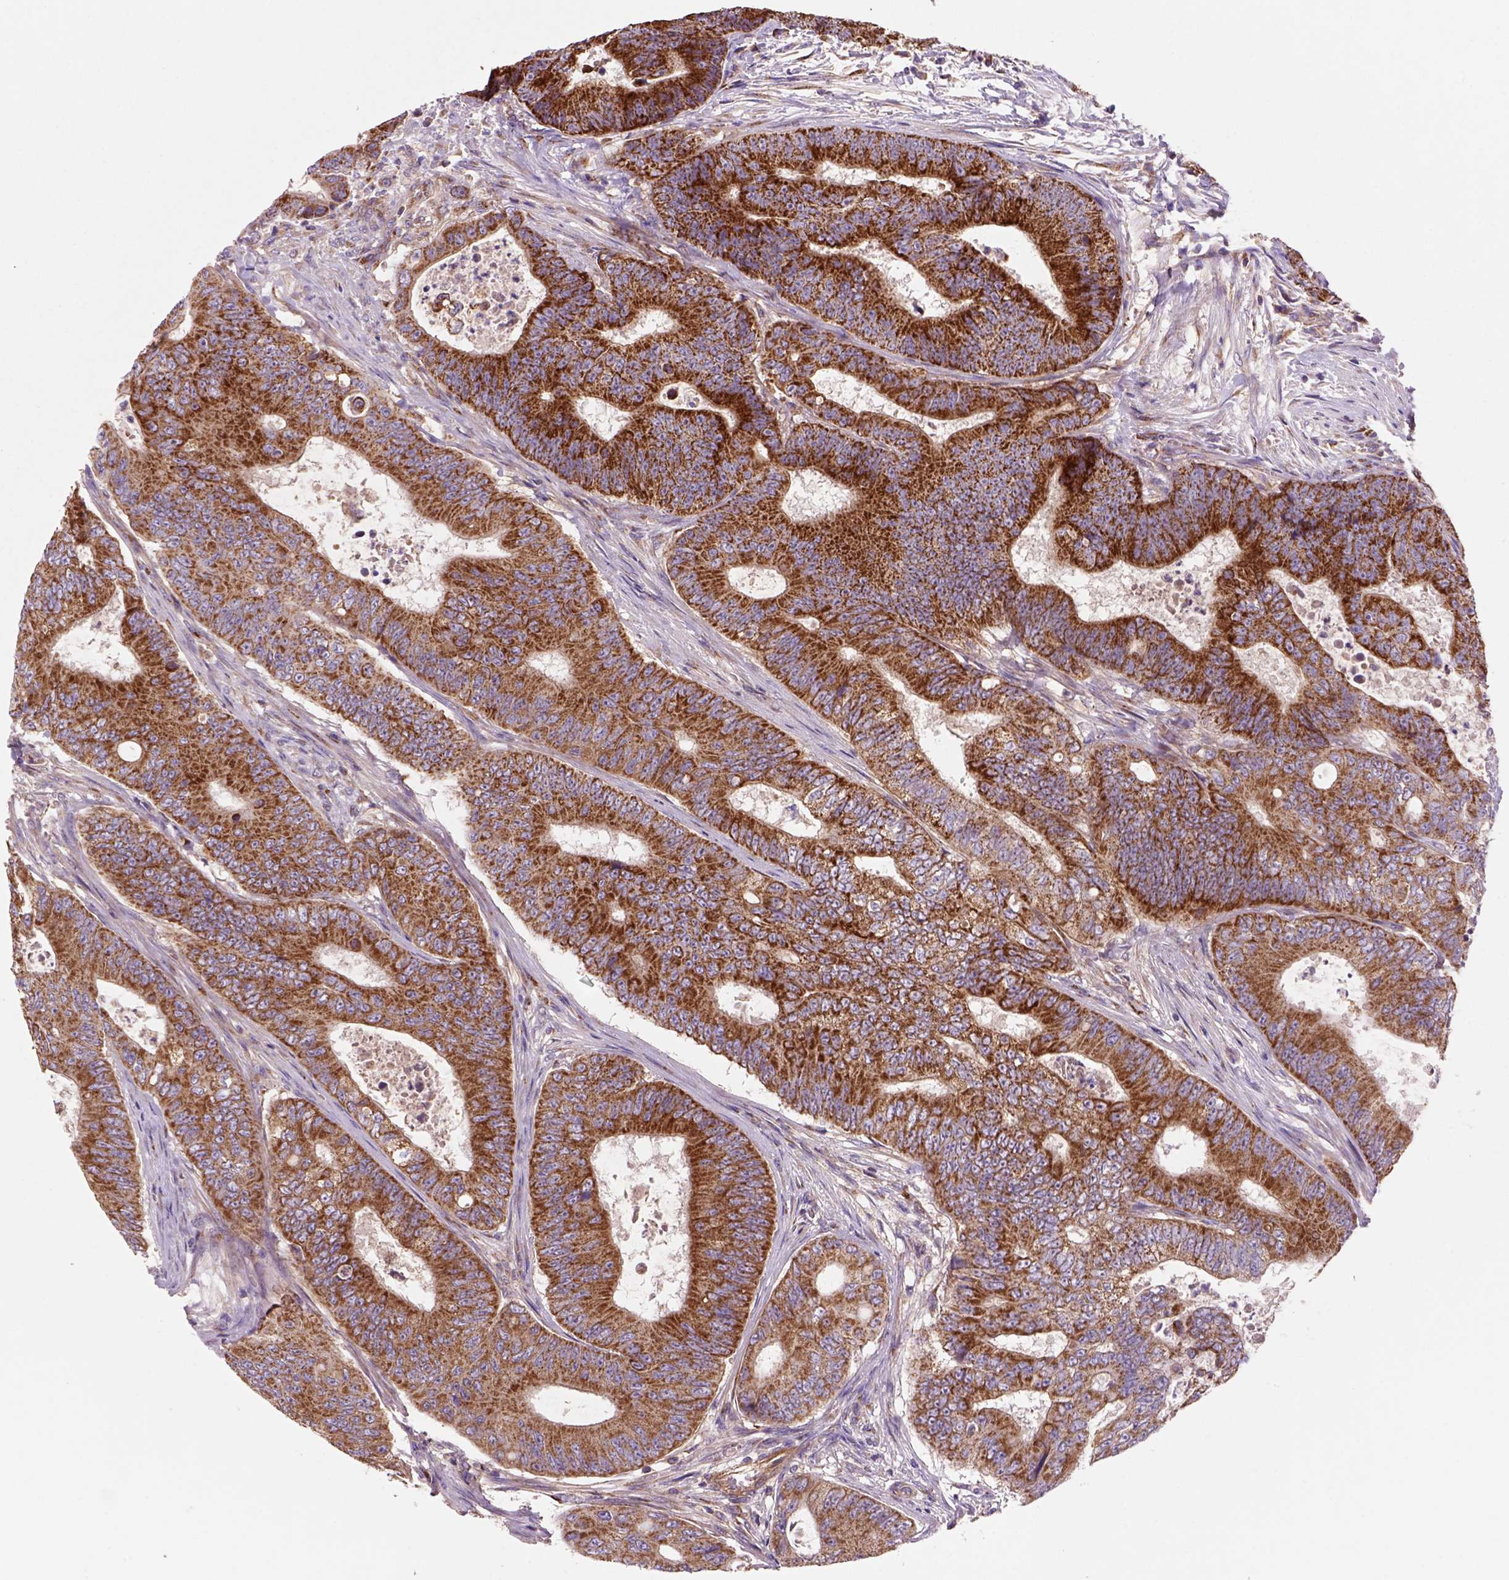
{"staining": {"intensity": "strong", "quantity": ">75%", "location": "cytoplasmic/membranous"}, "tissue": "colorectal cancer", "cell_type": "Tumor cells", "image_type": "cancer", "snomed": [{"axis": "morphology", "description": "Adenocarcinoma, NOS"}, {"axis": "topography", "description": "Colon"}], "caption": "Colorectal adenocarcinoma stained with immunohistochemistry (IHC) displays strong cytoplasmic/membranous expression in about >75% of tumor cells. The protein is stained brown, and the nuclei are stained in blue (DAB IHC with brightfield microscopy, high magnification).", "gene": "WARS2", "patient": {"sex": "female", "age": 48}}